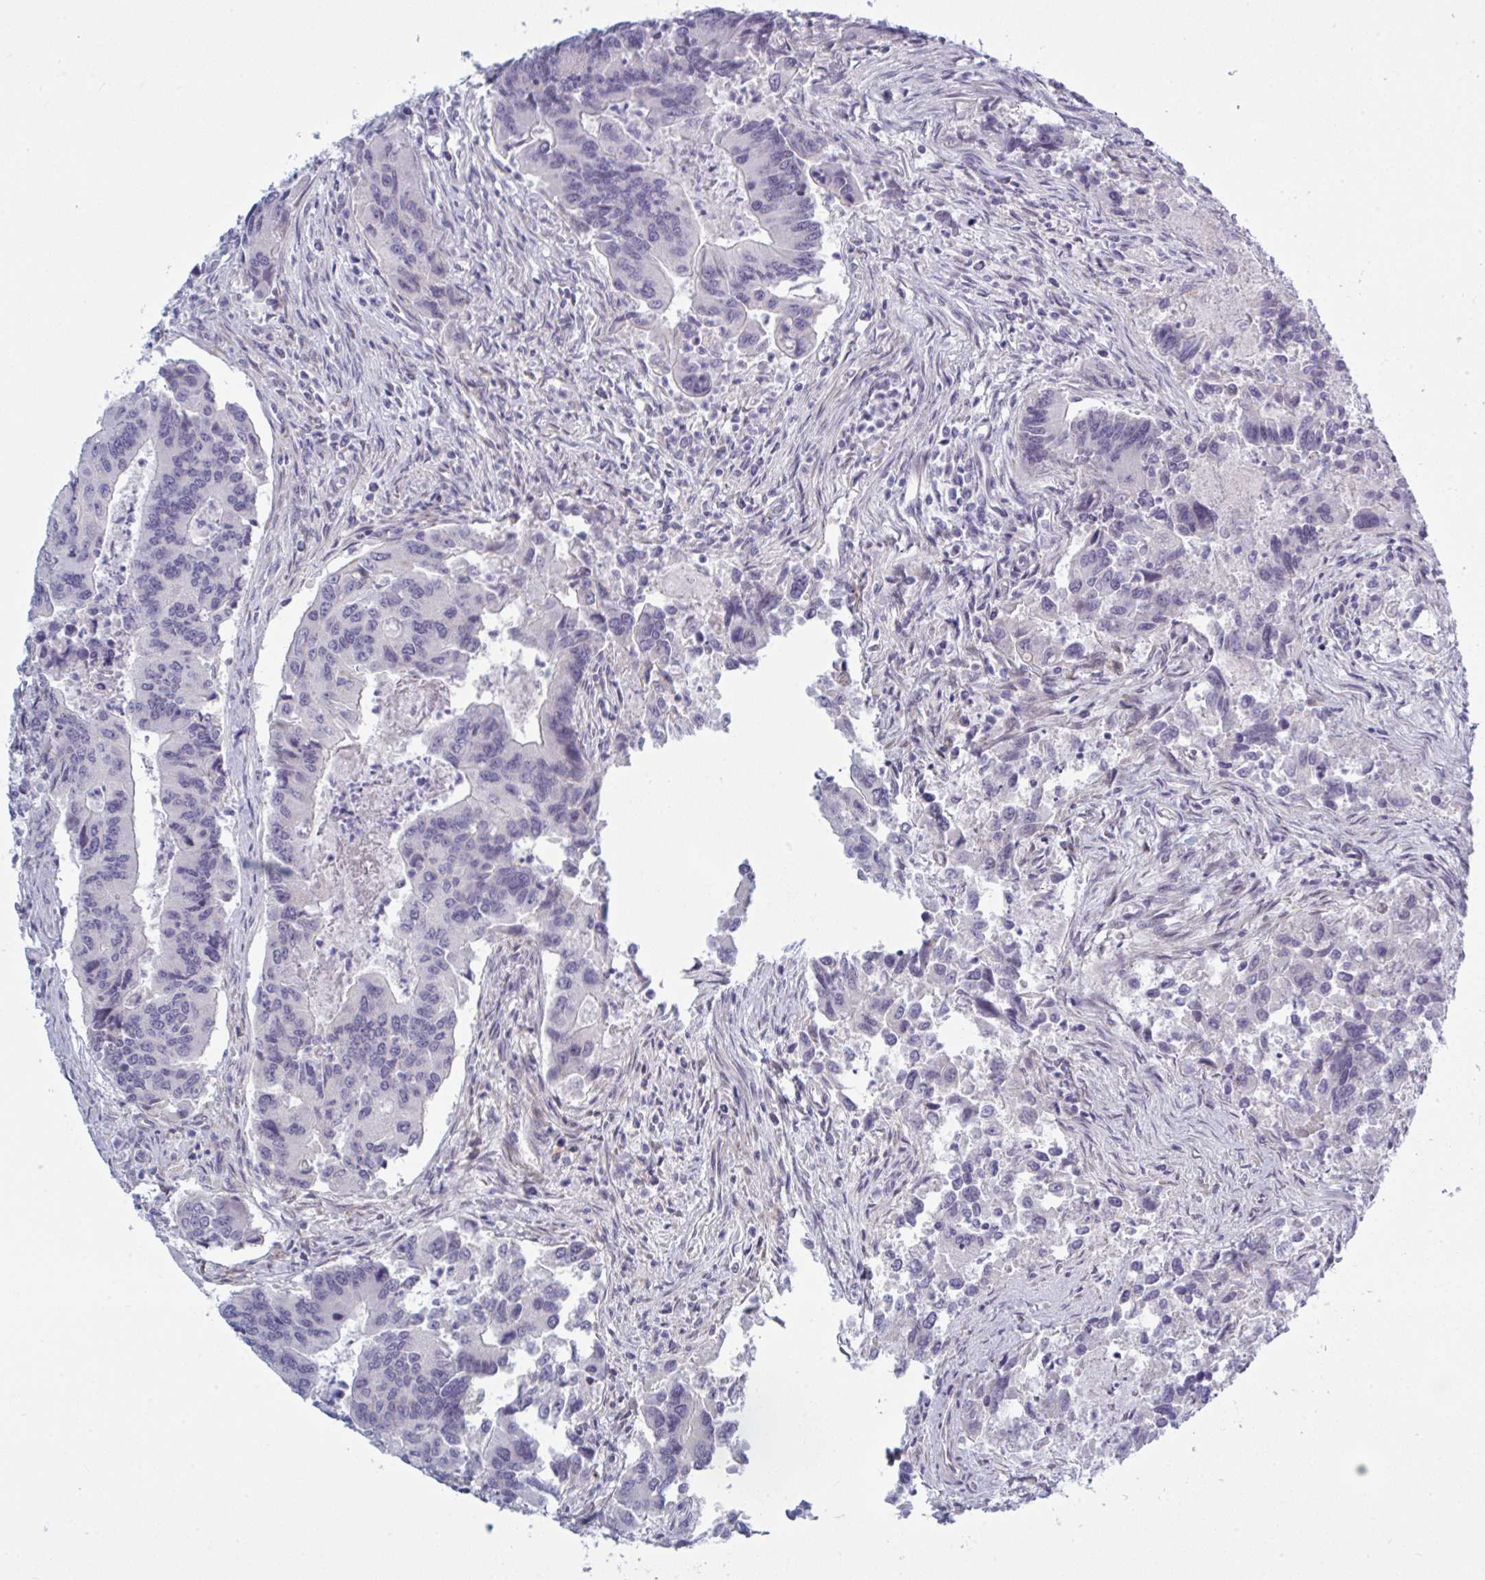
{"staining": {"intensity": "negative", "quantity": "none", "location": "none"}, "tissue": "colorectal cancer", "cell_type": "Tumor cells", "image_type": "cancer", "snomed": [{"axis": "morphology", "description": "Adenocarcinoma, NOS"}, {"axis": "topography", "description": "Colon"}], "caption": "High magnification brightfield microscopy of adenocarcinoma (colorectal) stained with DAB (3,3'-diaminobenzidine) (brown) and counterstained with hematoxylin (blue): tumor cells show no significant positivity. (DAB (3,3'-diaminobenzidine) IHC, high magnification).", "gene": "TCEAL8", "patient": {"sex": "female", "age": 67}}